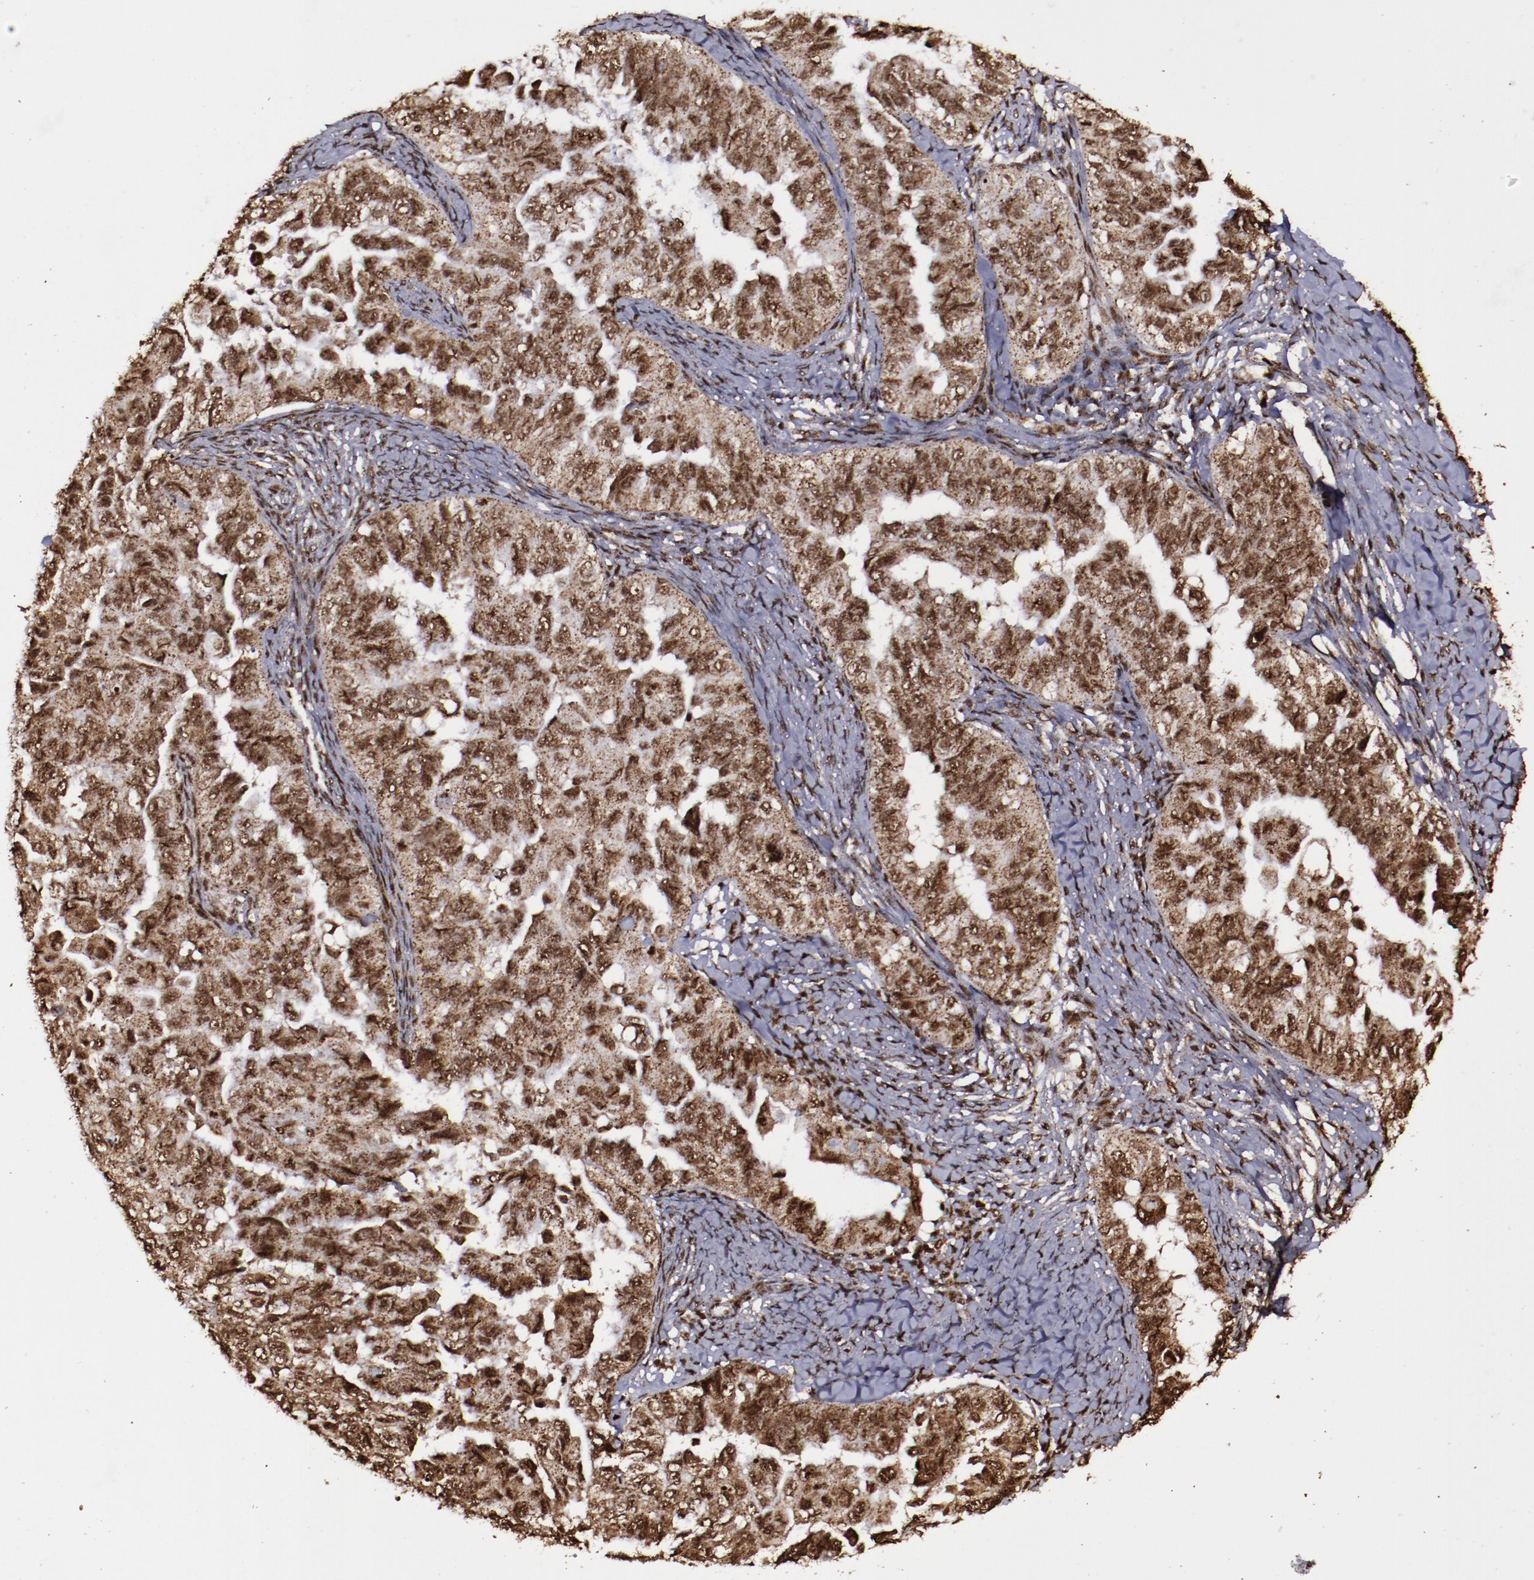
{"staining": {"intensity": "moderate", "quantity": ">75%", "location": "nuclear"}, "tissue": "ovarian cancer", "cell_type": "Tumor cells", "image_type": "cancer", "snomed": [{"axis": "morphology", "description": "Cystadenocarcinoma, serous, NOS"}, {"axis": "topography", "description": "Ovary"}], "caption": "Brown immunohistochemical staining in ovarian cancer (serous cystadenocarcinoma) shows moderate nuclear expression in about >75% of tumor cells.", "gene": "SNW1", "patient": {"sex": "female", "age": 82}}